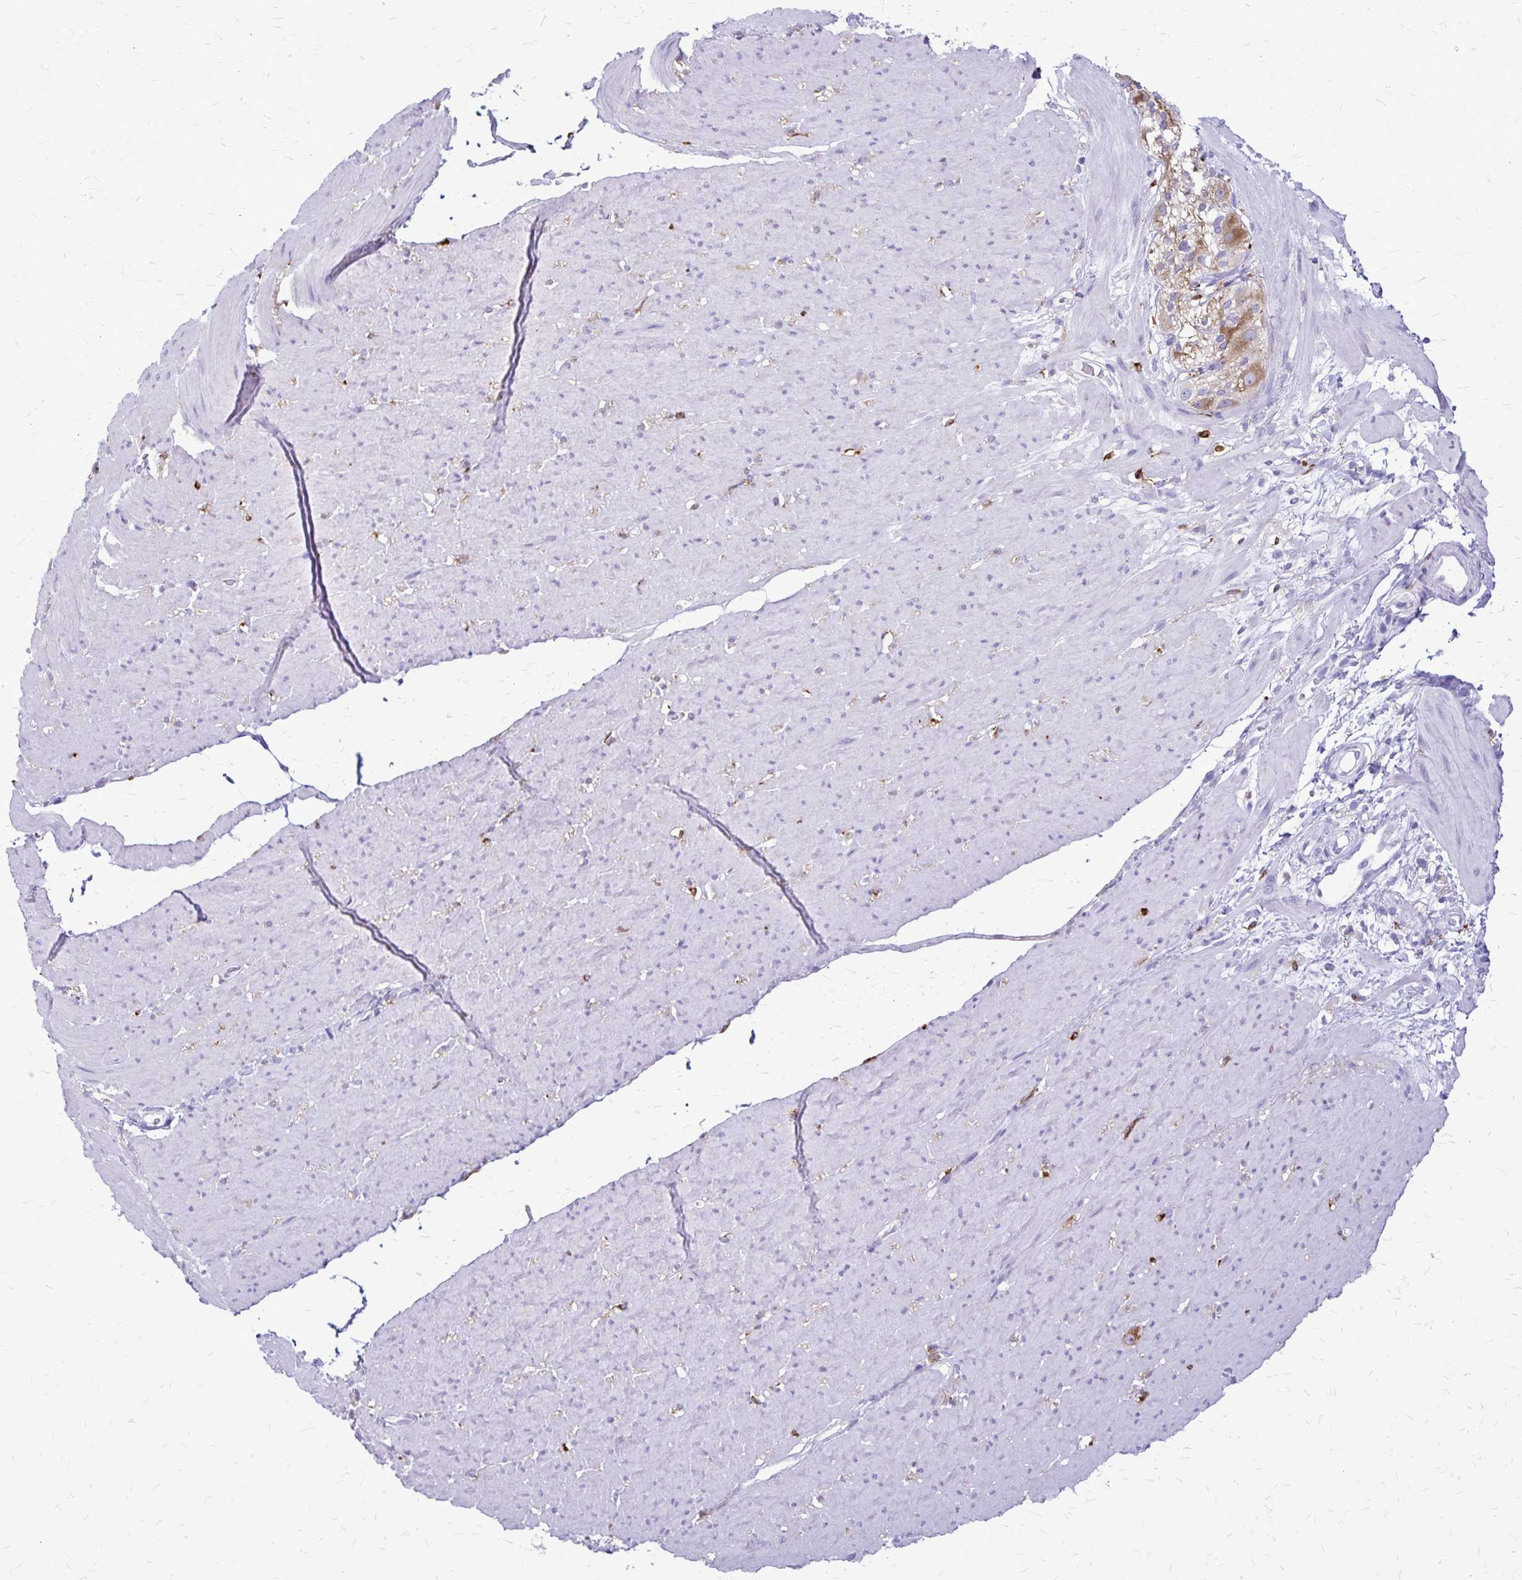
{"staining": {"intensity": "negative", "quantity": "none", "location": "none"}, "tissue": "smooth muscle", "cell_type": "Smooth muscle cells", "image_type": "normal", "snomed": [{"axis": "morphology", "description": "Normal tissue, NOS"}, {"axis": "topography", "description": "Smooth muscle"}, {"axis": "topography", "description": "Rectum"}], "caption": "This is an IHC image of unremarkable smooth muscle. There is no staining in smooth muscle cells.", "gene": "RTN1", "patient": {"sex": "male", "age": 53}}